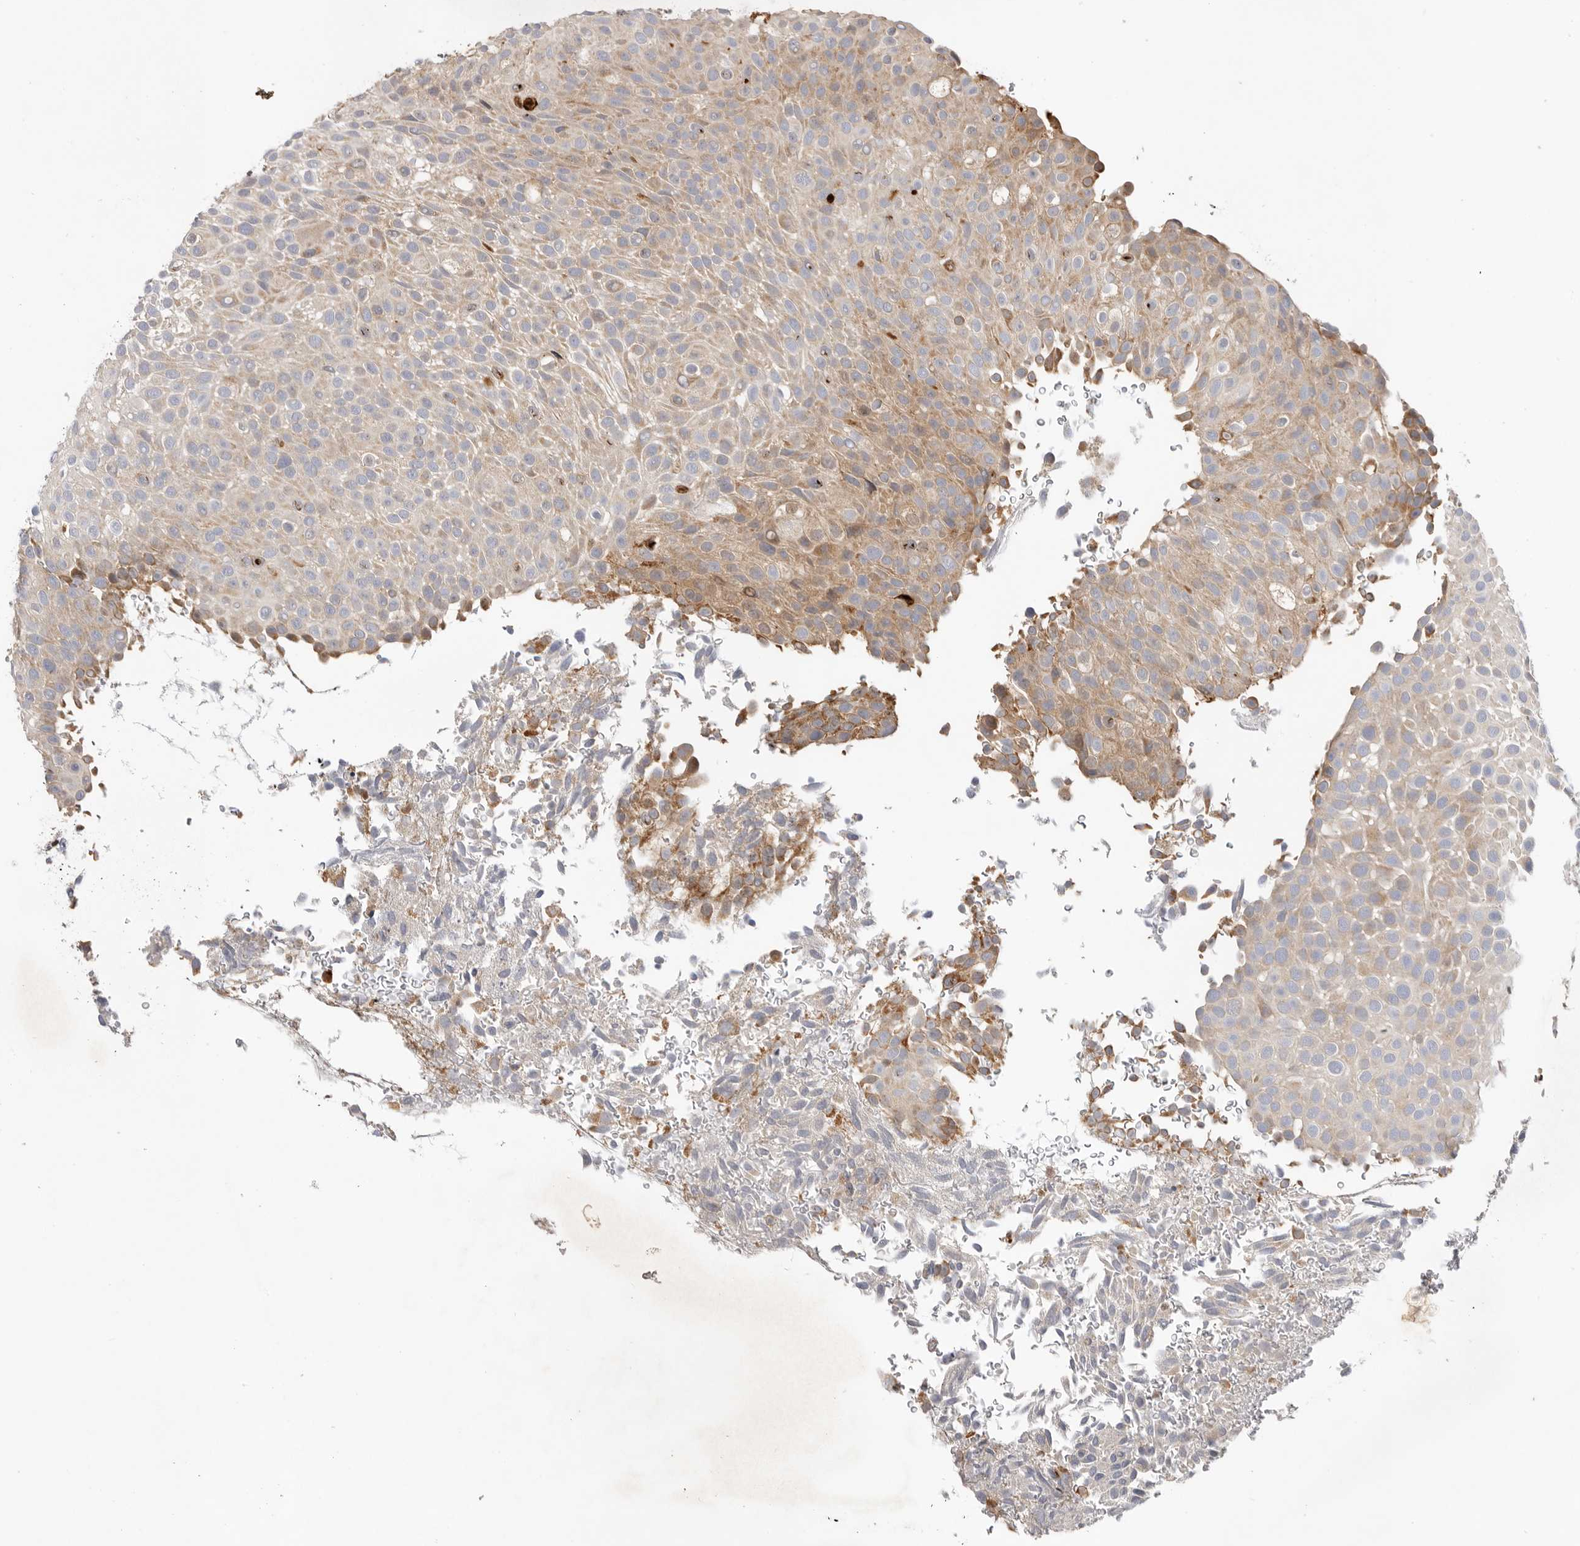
{"staining": {"intensity": "weak", "quantity": "<25%", "location": "cytoplasmic/membranous"}, "tissue": "urothelial cancer", "cell_type": "Tumor cells", "image_type": "cancer", "snomed": [{"axis": "morphology", "description": "Urothelial carcinoma, Low grade"}, {"axis": "topography", "description": "Urinary bladder"}], "caption": "Immunohistochemical staining of low-grade urothelial carcinoma reveals no significant positivity in tumor cells.", "gene": "GNE", "patient": {"sex": "male", "age": 78}}